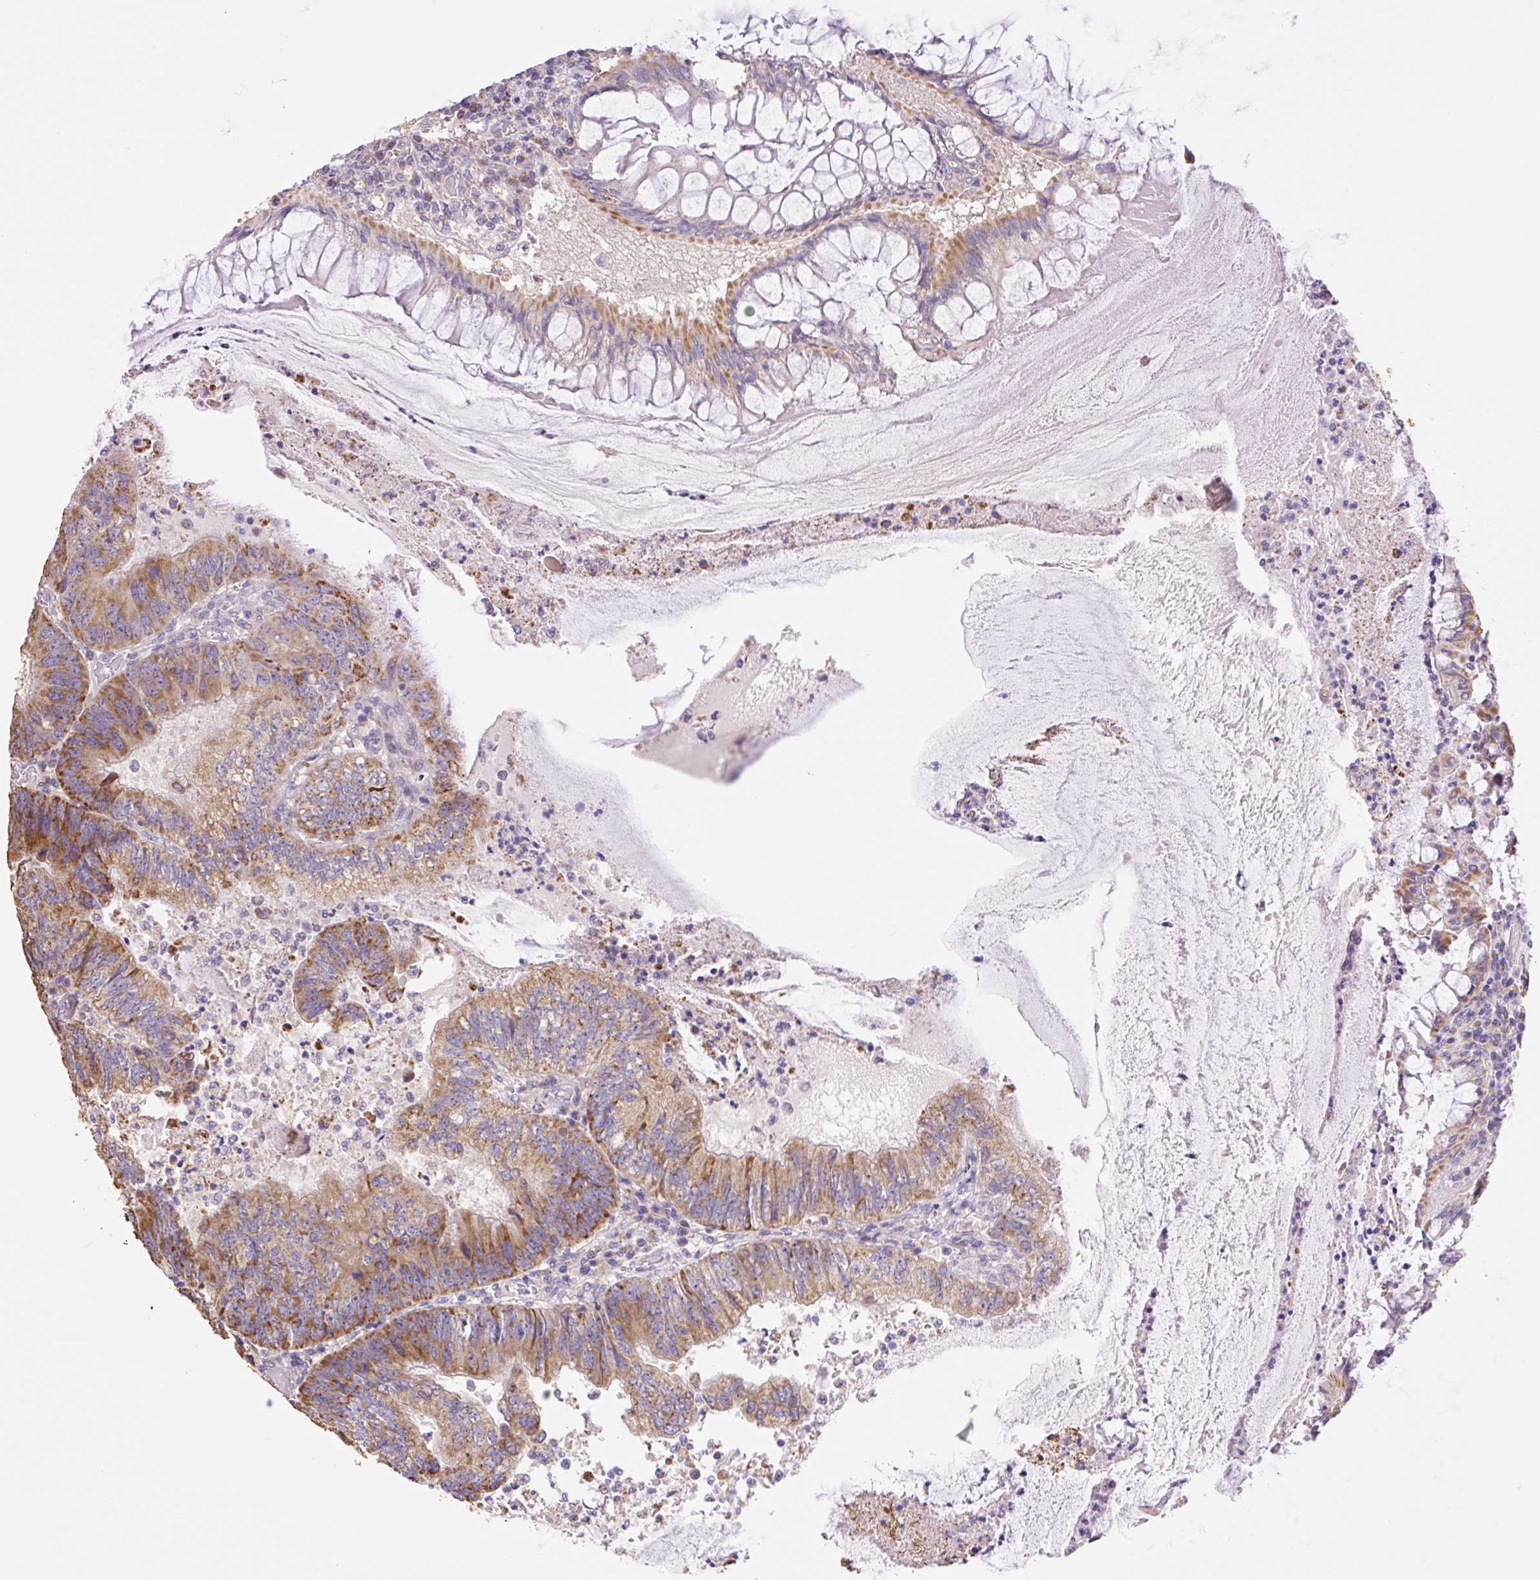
{"staining": {"intensity": "moderate", "quantity": ">75%", "location": "cytoplasmic/membranous"}, "tissue": "colorectal cancer", "cell_type": "Tumor cells", "image_type": "cancer", "snomed": [{"axis": "morphology", "description": "Adenocarcinoma, NOS"}, {"axis": "topography", "description": "Colon"}], "caption": "Moderate cytoplasmic/membranous positivity for a protein is identified in approximately >75% of tumor cells of colorectal cancer using immunohistochemistry.", "gene": "COPZ2", "patient": {"sex": "male", "age": 67}}